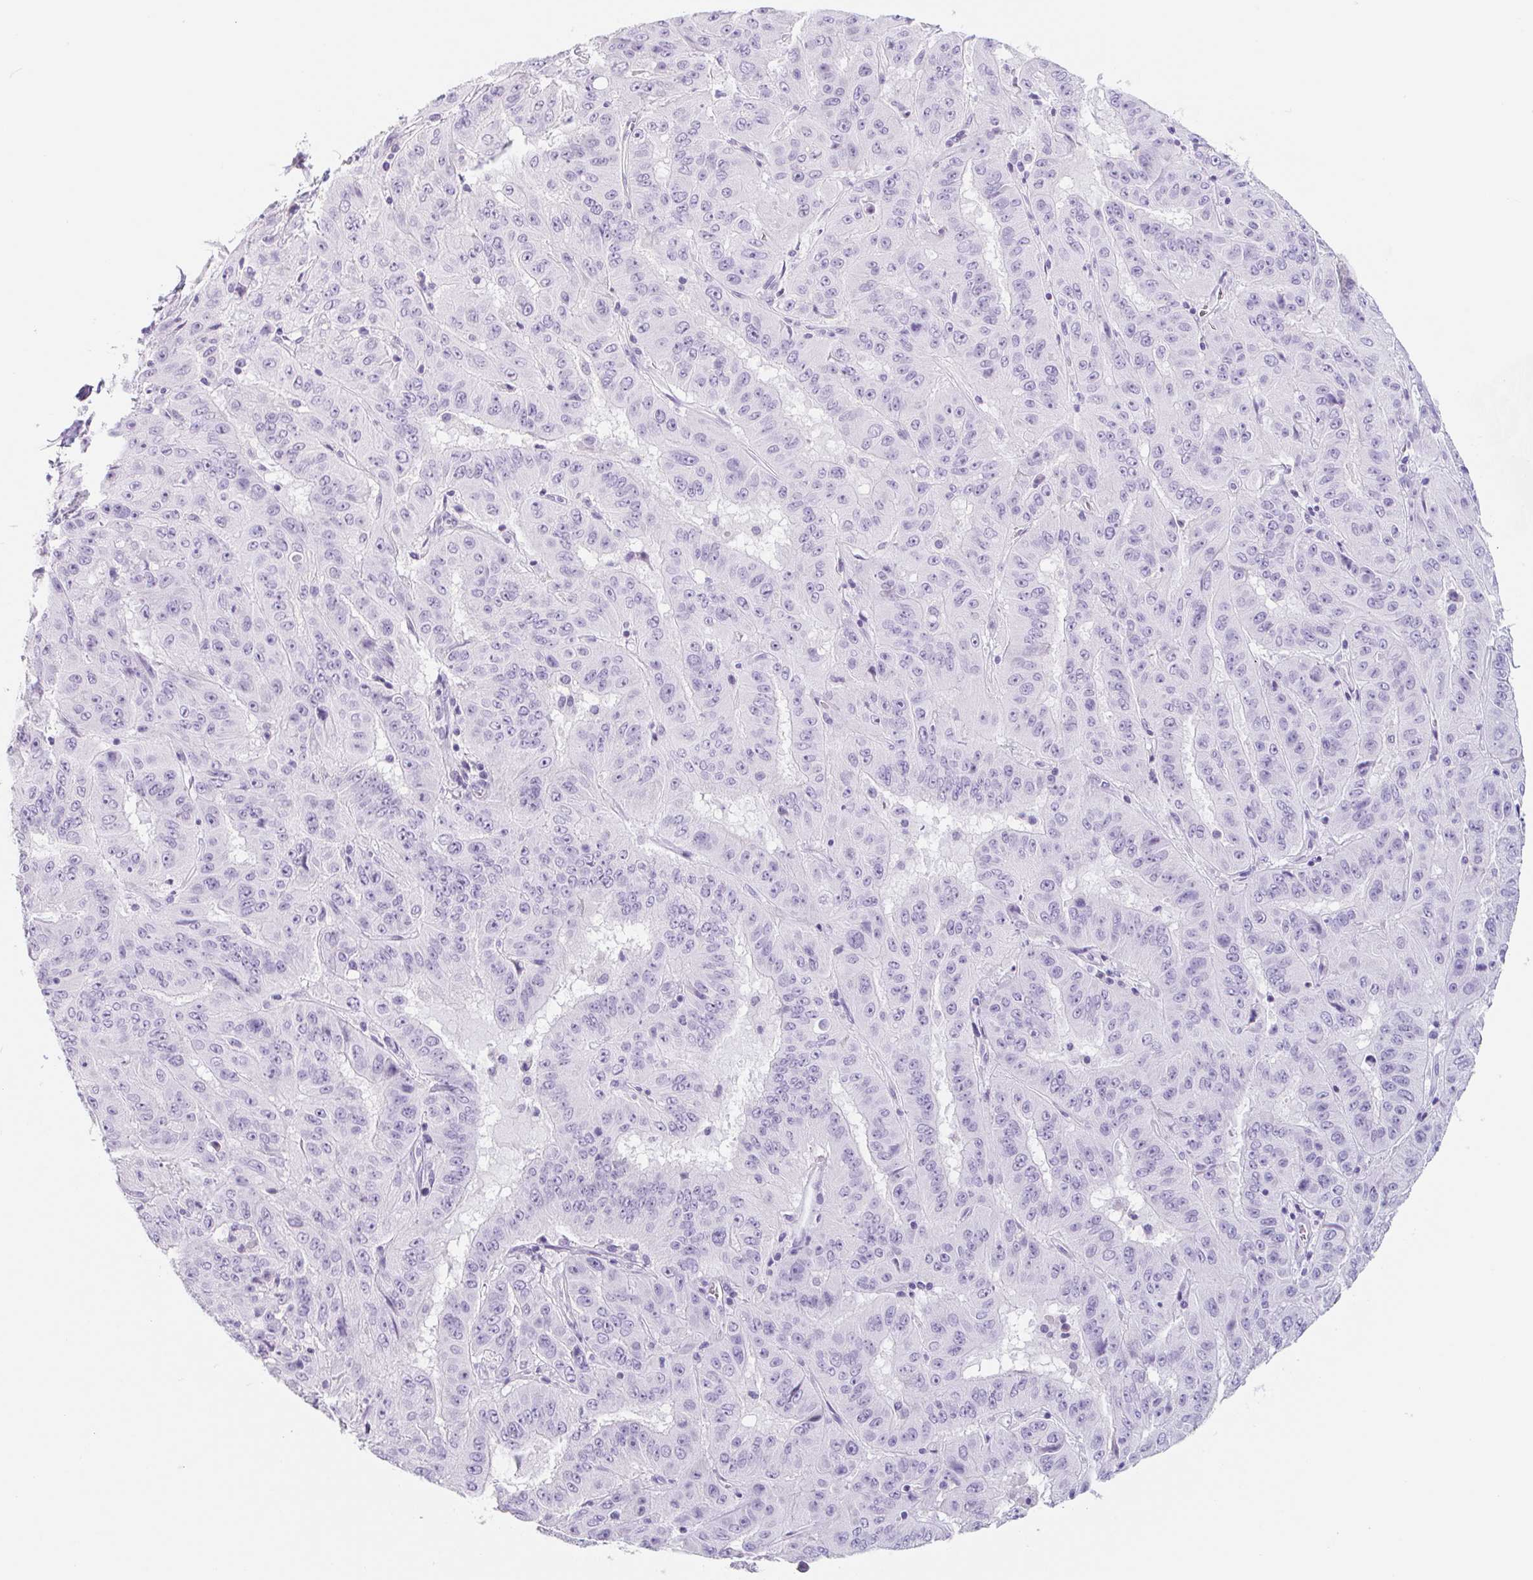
{"staining": {"intensity": "negative", "quantity": "none", "location": "none"}, "tissue": "pancreatic cancer", "cell_type": "Tumor cells", "image_type": "cancer", "snomed": [{"axis": "morphology", "description": "Adenocarcinoma, NOS"}, {"axis": "topography", "description": "Pancreas"}], "caption": "A histopathology image of pancreatic cancer stained for a protein displays no brown staining in tumor cells.", "gene": "EMC4", "patient": {"sex": "male", "age": 63}}